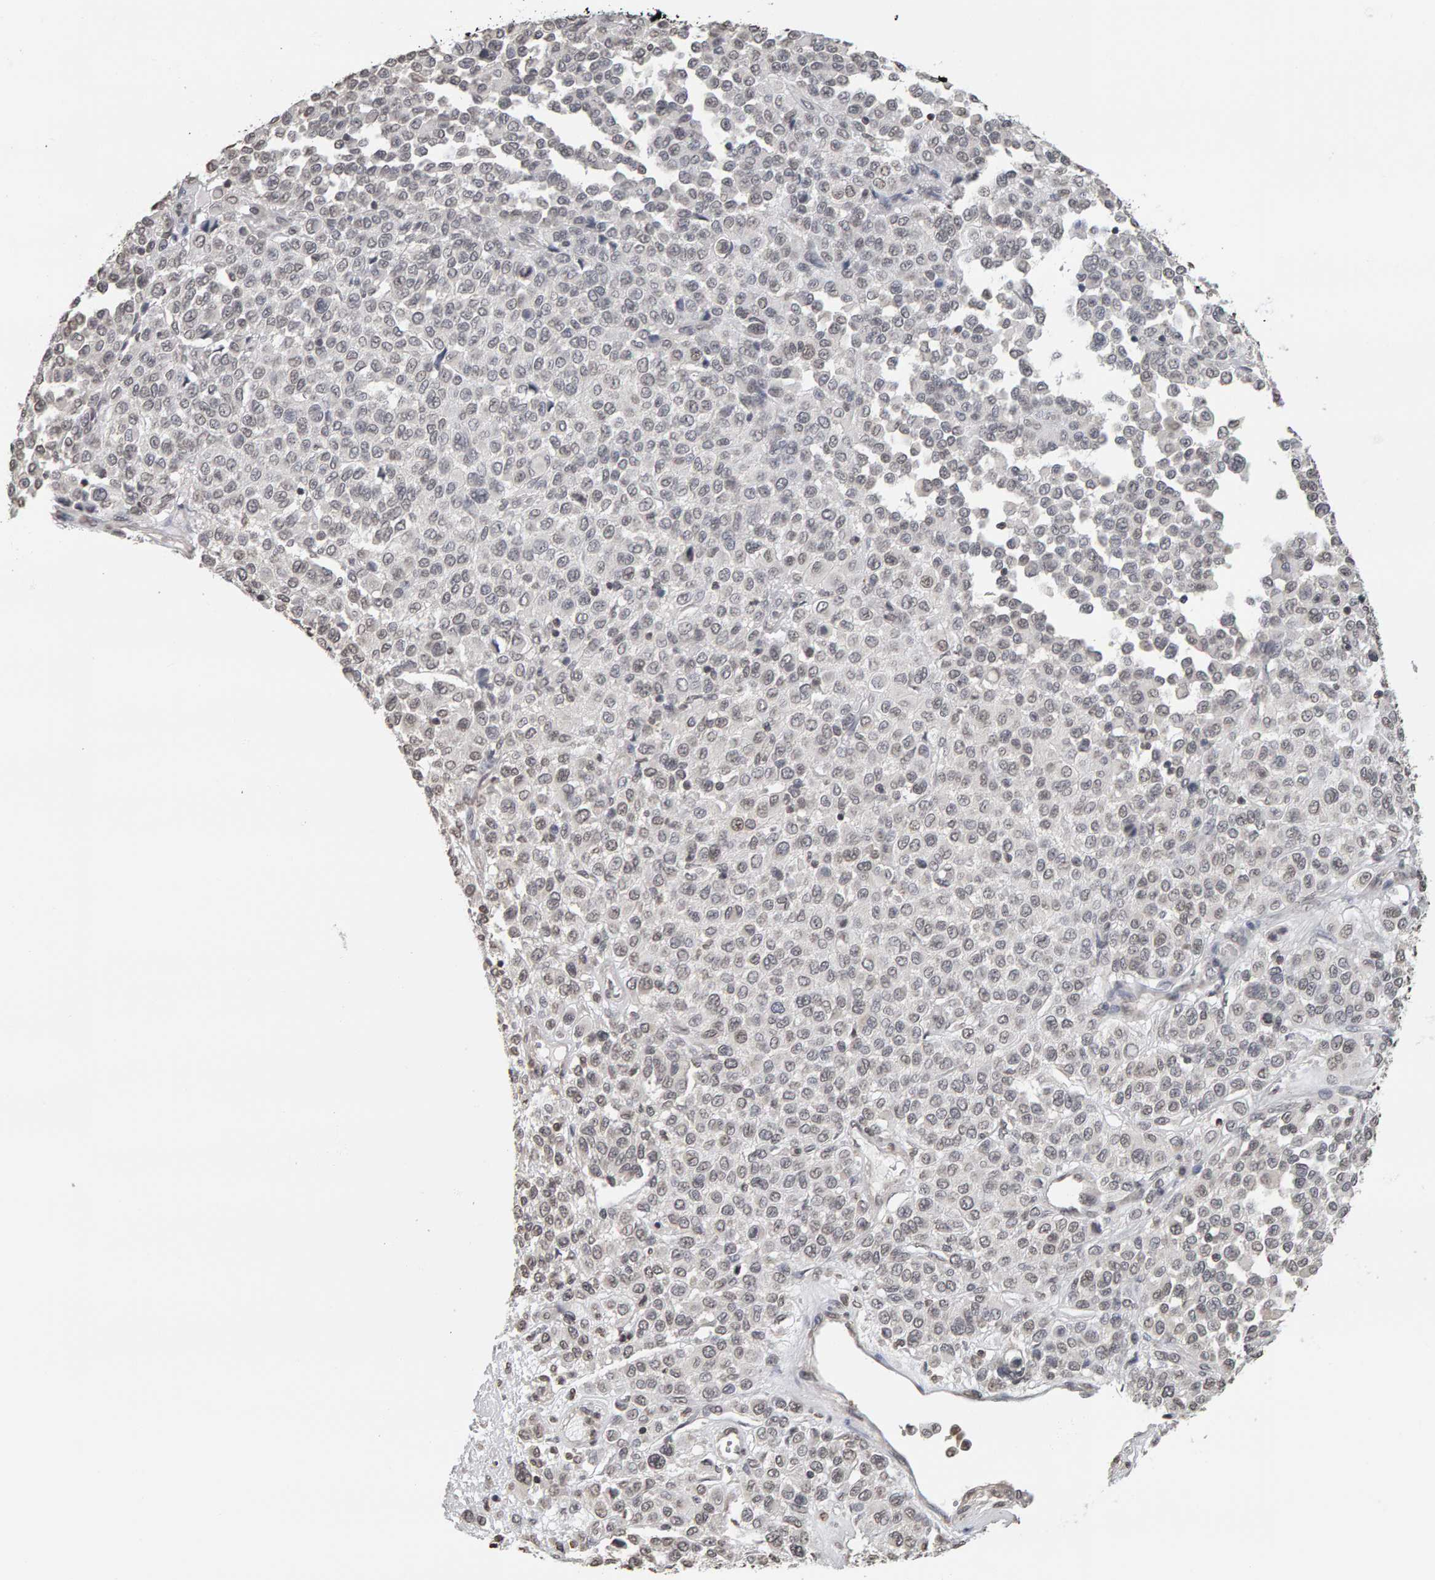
{"staining": {"intensity": "weak", "quantity": "25%-75%", "location": "nuclear"}, "tissue": "melanoma", "cell_type": "Tumor cells", "image_type": "cancer", "snomed": [{"axis": "morphology", "description": "Malignant melanoma, Metastatic site"}, {"axis": "topography", "description": "Pancreas"}], "caption": "Malignant melanoma (metastatic site) was stained to show a protein in brown. There is low levels of weak nuclear positivity in about 25%-75% of tumor cells.", "gene": "AFF4", "patient": {"sex": "female", "age": 30}}